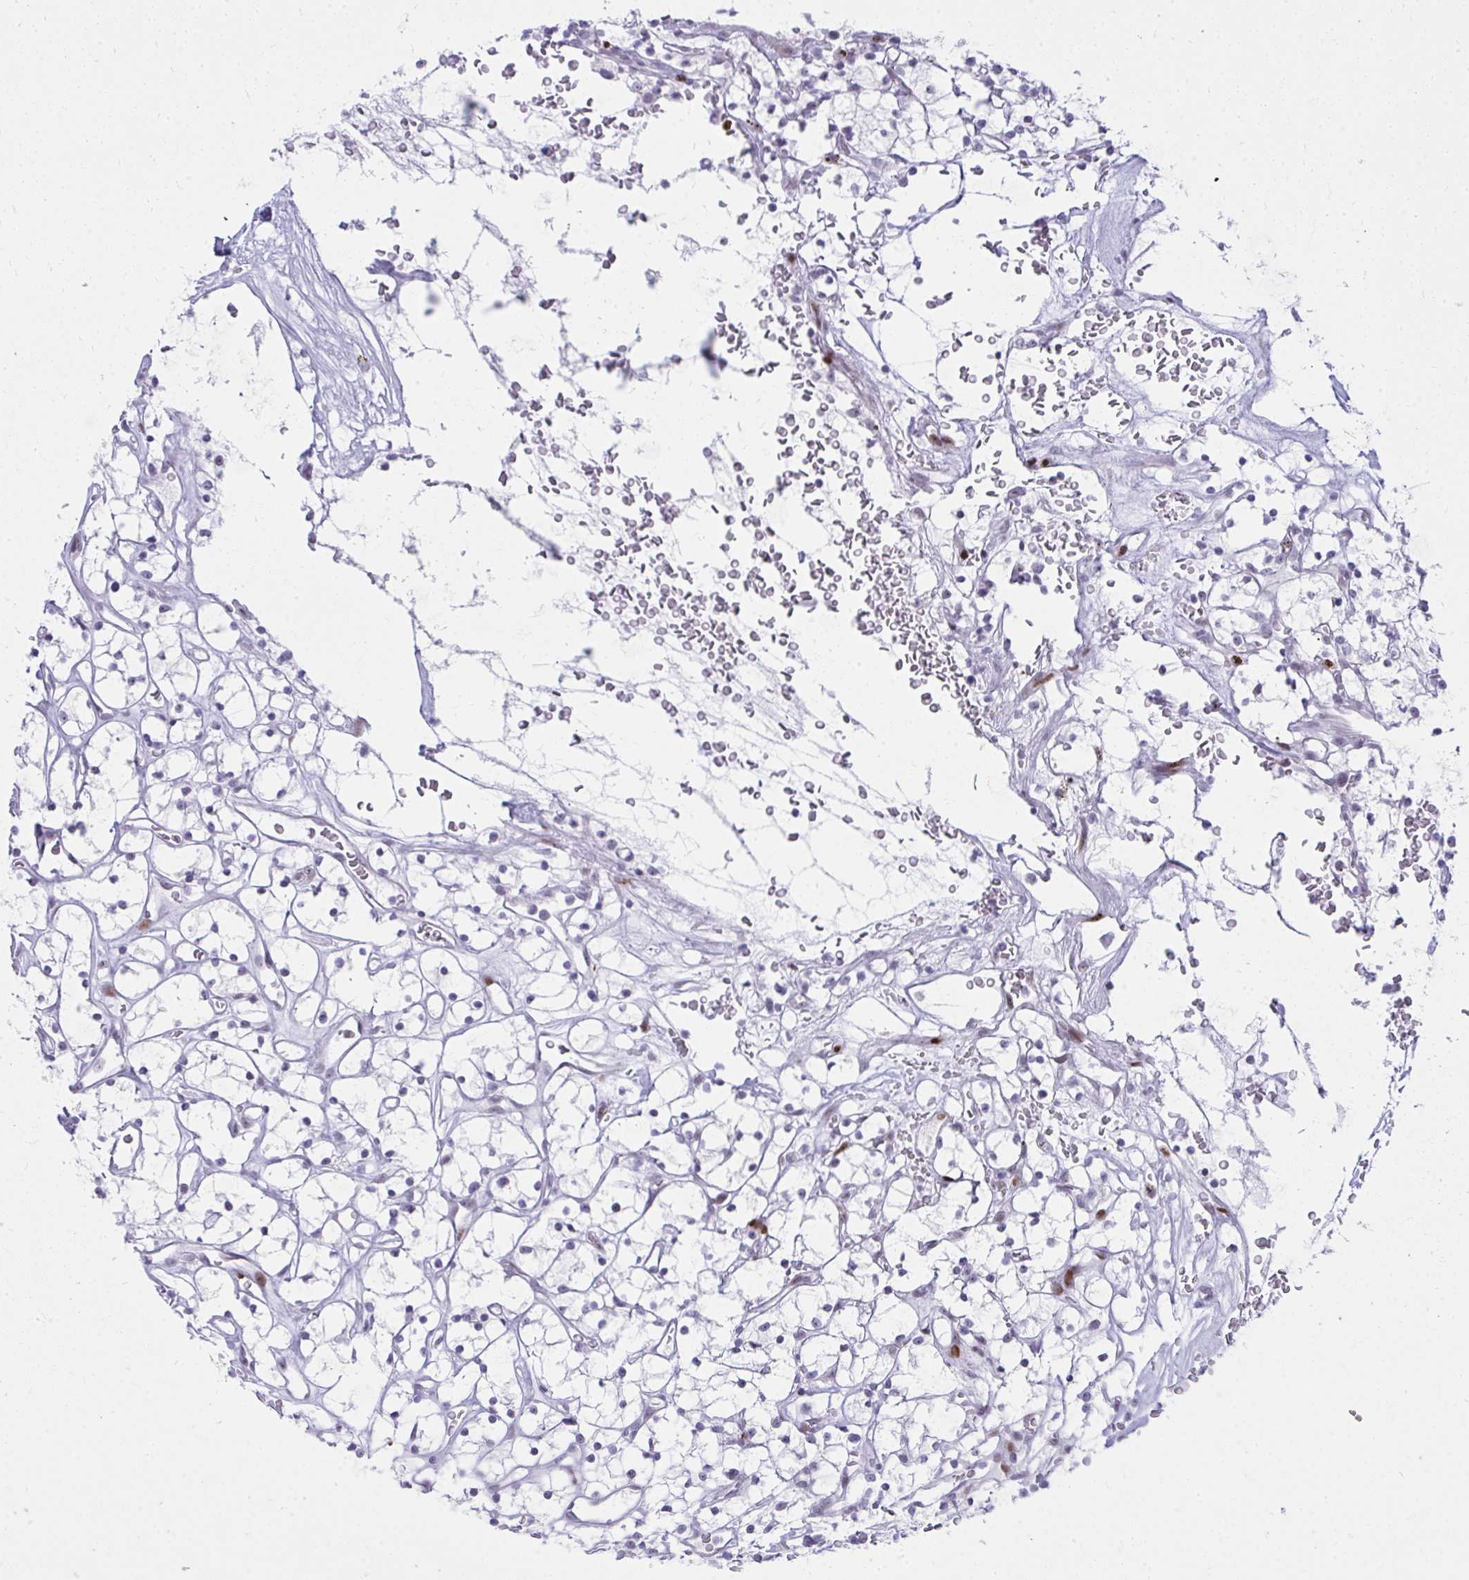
{"staining": {"intensity": "negative", "quantity": "none", "location": "none"}, "tissue": "renal cancer", "cell_type": "Tumor cells", "image_type": "cancer", "snomed": [{"axis": "morphology", "description": "Adenocarcinoma, NOS"}, {"axis": "topography", "description": "Kidney"}], "caption": "Immunohistochemical staining of renal adenocarcinoma reveals no significant expression in tumor cells. Nuclei are stained in blue.", "gene": "GLDN", "patient": {"sex": "female", "age": 64}}